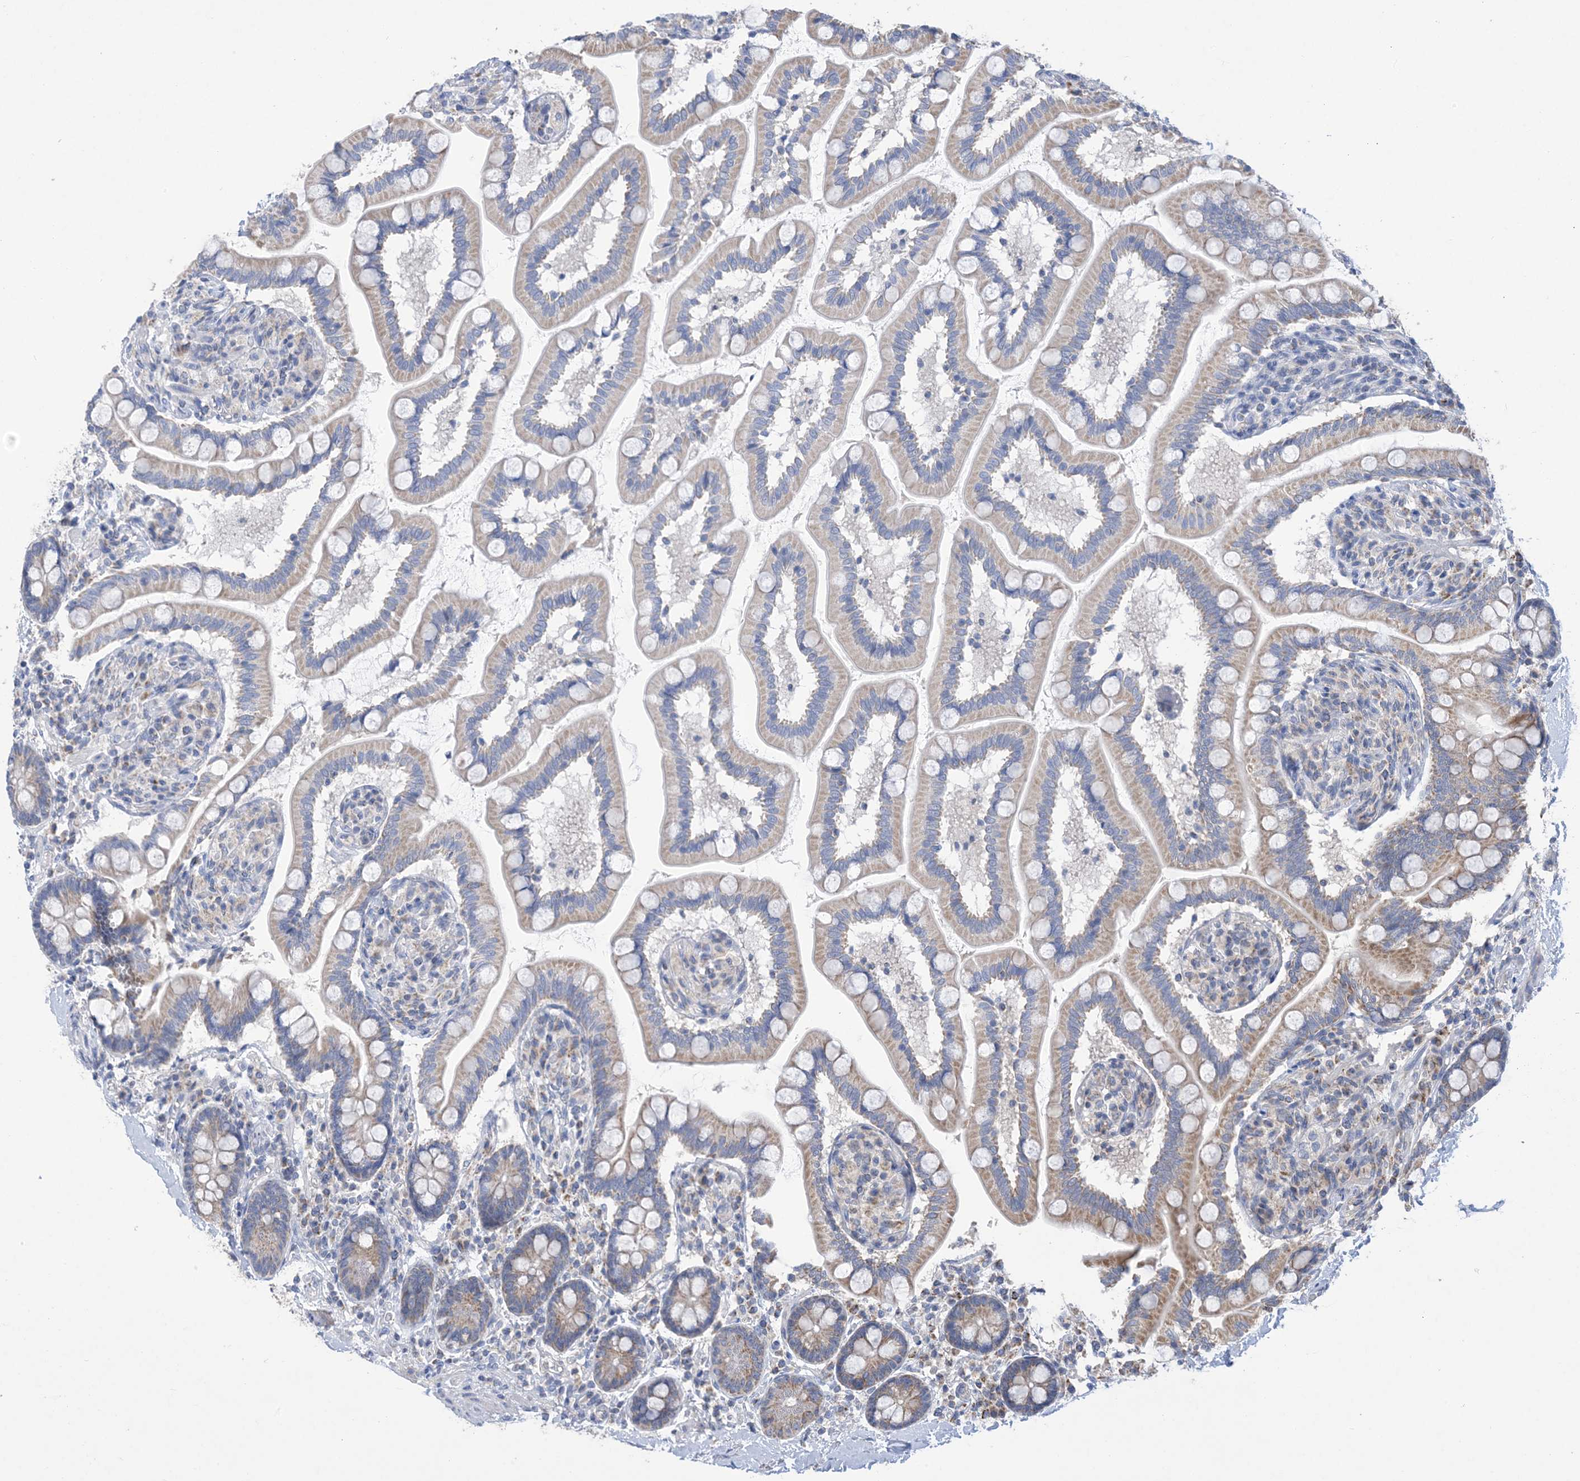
{"staining": {"intensity": "weak", "quantity": "25%-75%", "location": "cytoplasmic/membranous"}, "tissue": "small intestine", "cell_type": "Glandular cells", "image_type": "normal", "snomed": [{"axis": "morphology", "description": "Normal tissue, NOS"}, {"axis": "topography", "description": "Small intestine"}], "caption": "Human small intestine stained with a brown dye reveals weak cytoplasmic/membranous positive expression in approximately 25%-75% of glandular cells.", "gene": "CLEC16A", "patient": {"sex": "female", "age": 64}}